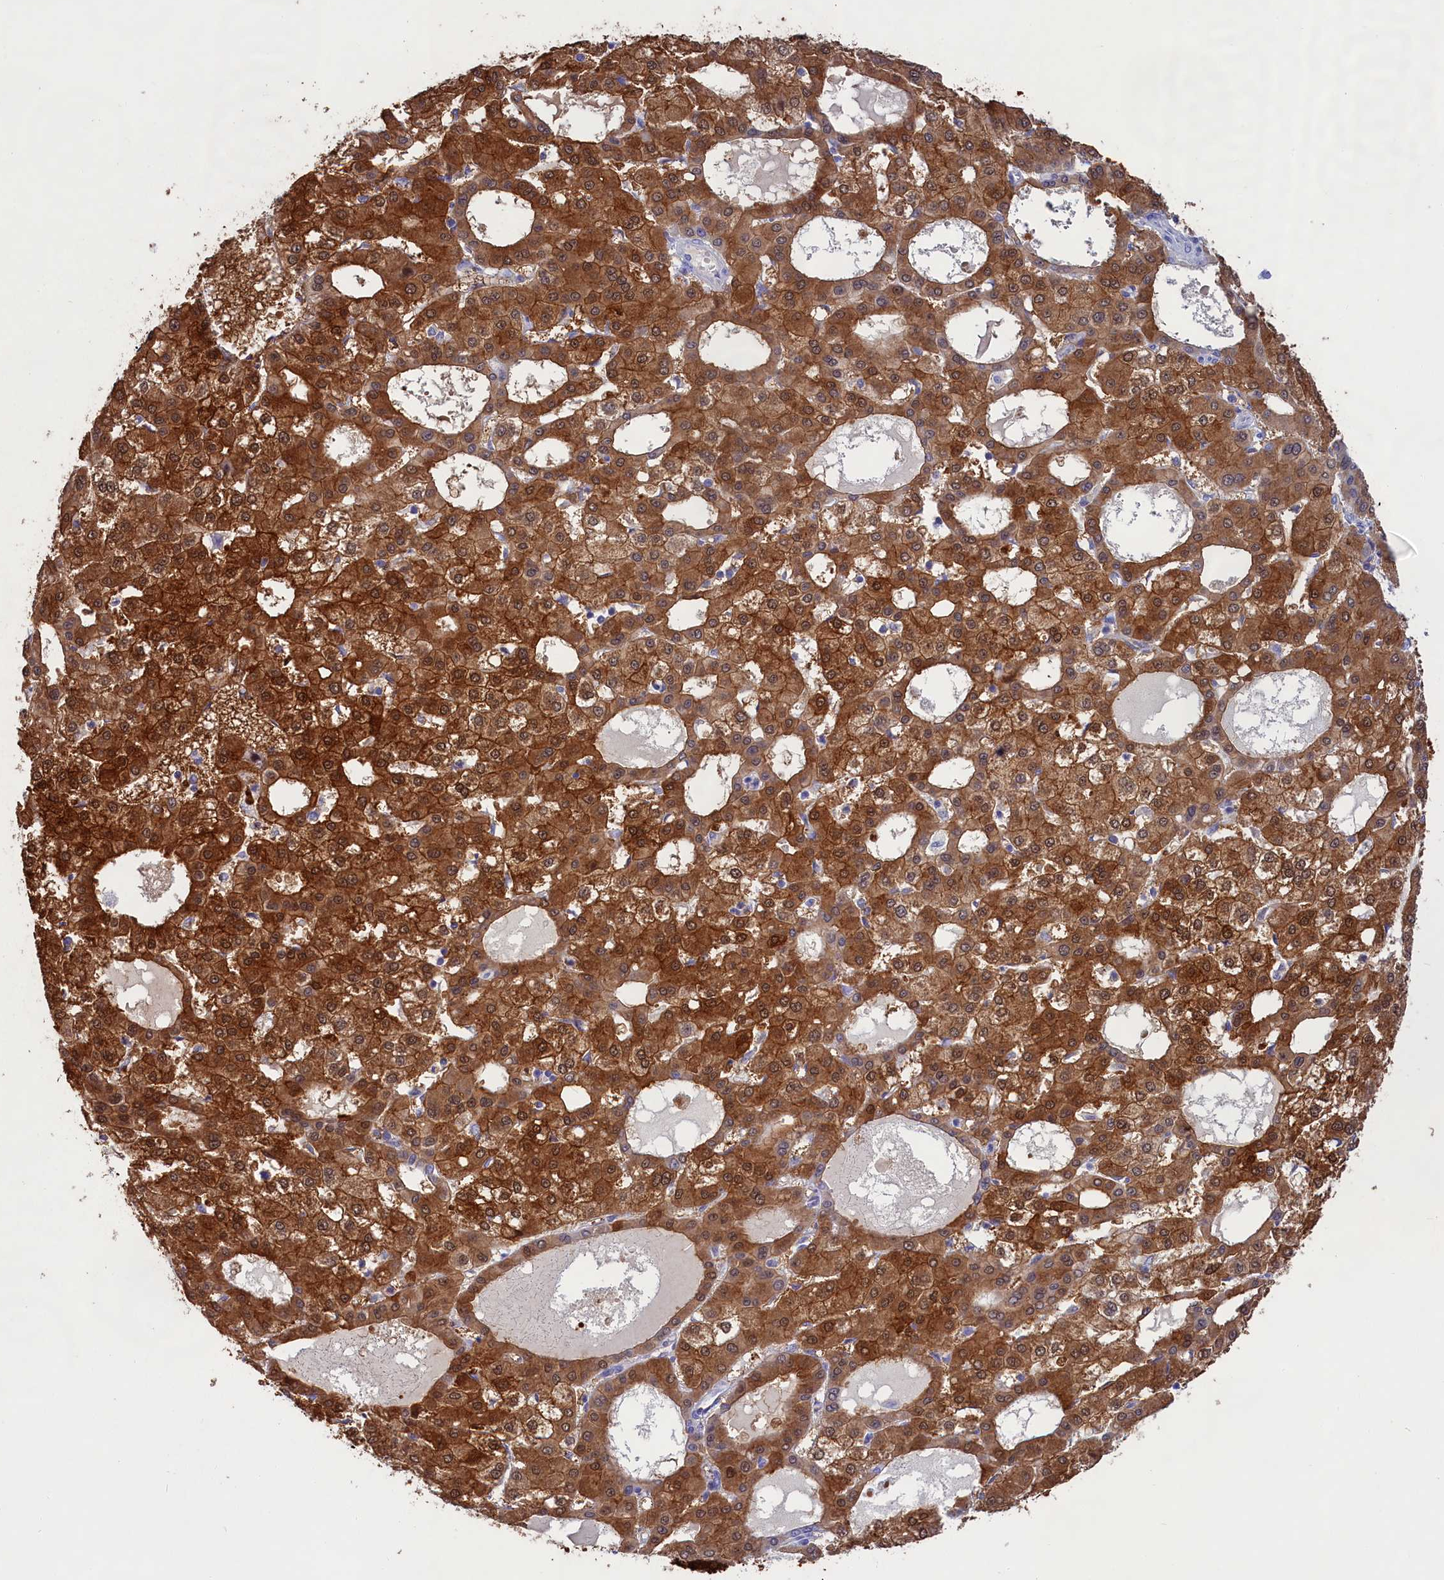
{"staining": {"intensity": "strong", "quantity": ">75%", "location": "cytoplasmic/membranous,nuclear"}, "tissue": "liver cancer", "cell_type": "Tumor cells", "image_type": "cancer", "snomed": [{"axis": "morphology", "description": "Carcinoma, Hepatocellular, NOS"}, {"axis": "topography", "description": "Liver"}], "caption": "Strong cytoplasmic/membranous and nuclear staining for a protein is seen in approximately >75% of tumor cells of liver hepatocellular carcinoma using immunohistochemistry.", "gene": "SULT2A1", "patient": {"sex": "male", "age": 47}}